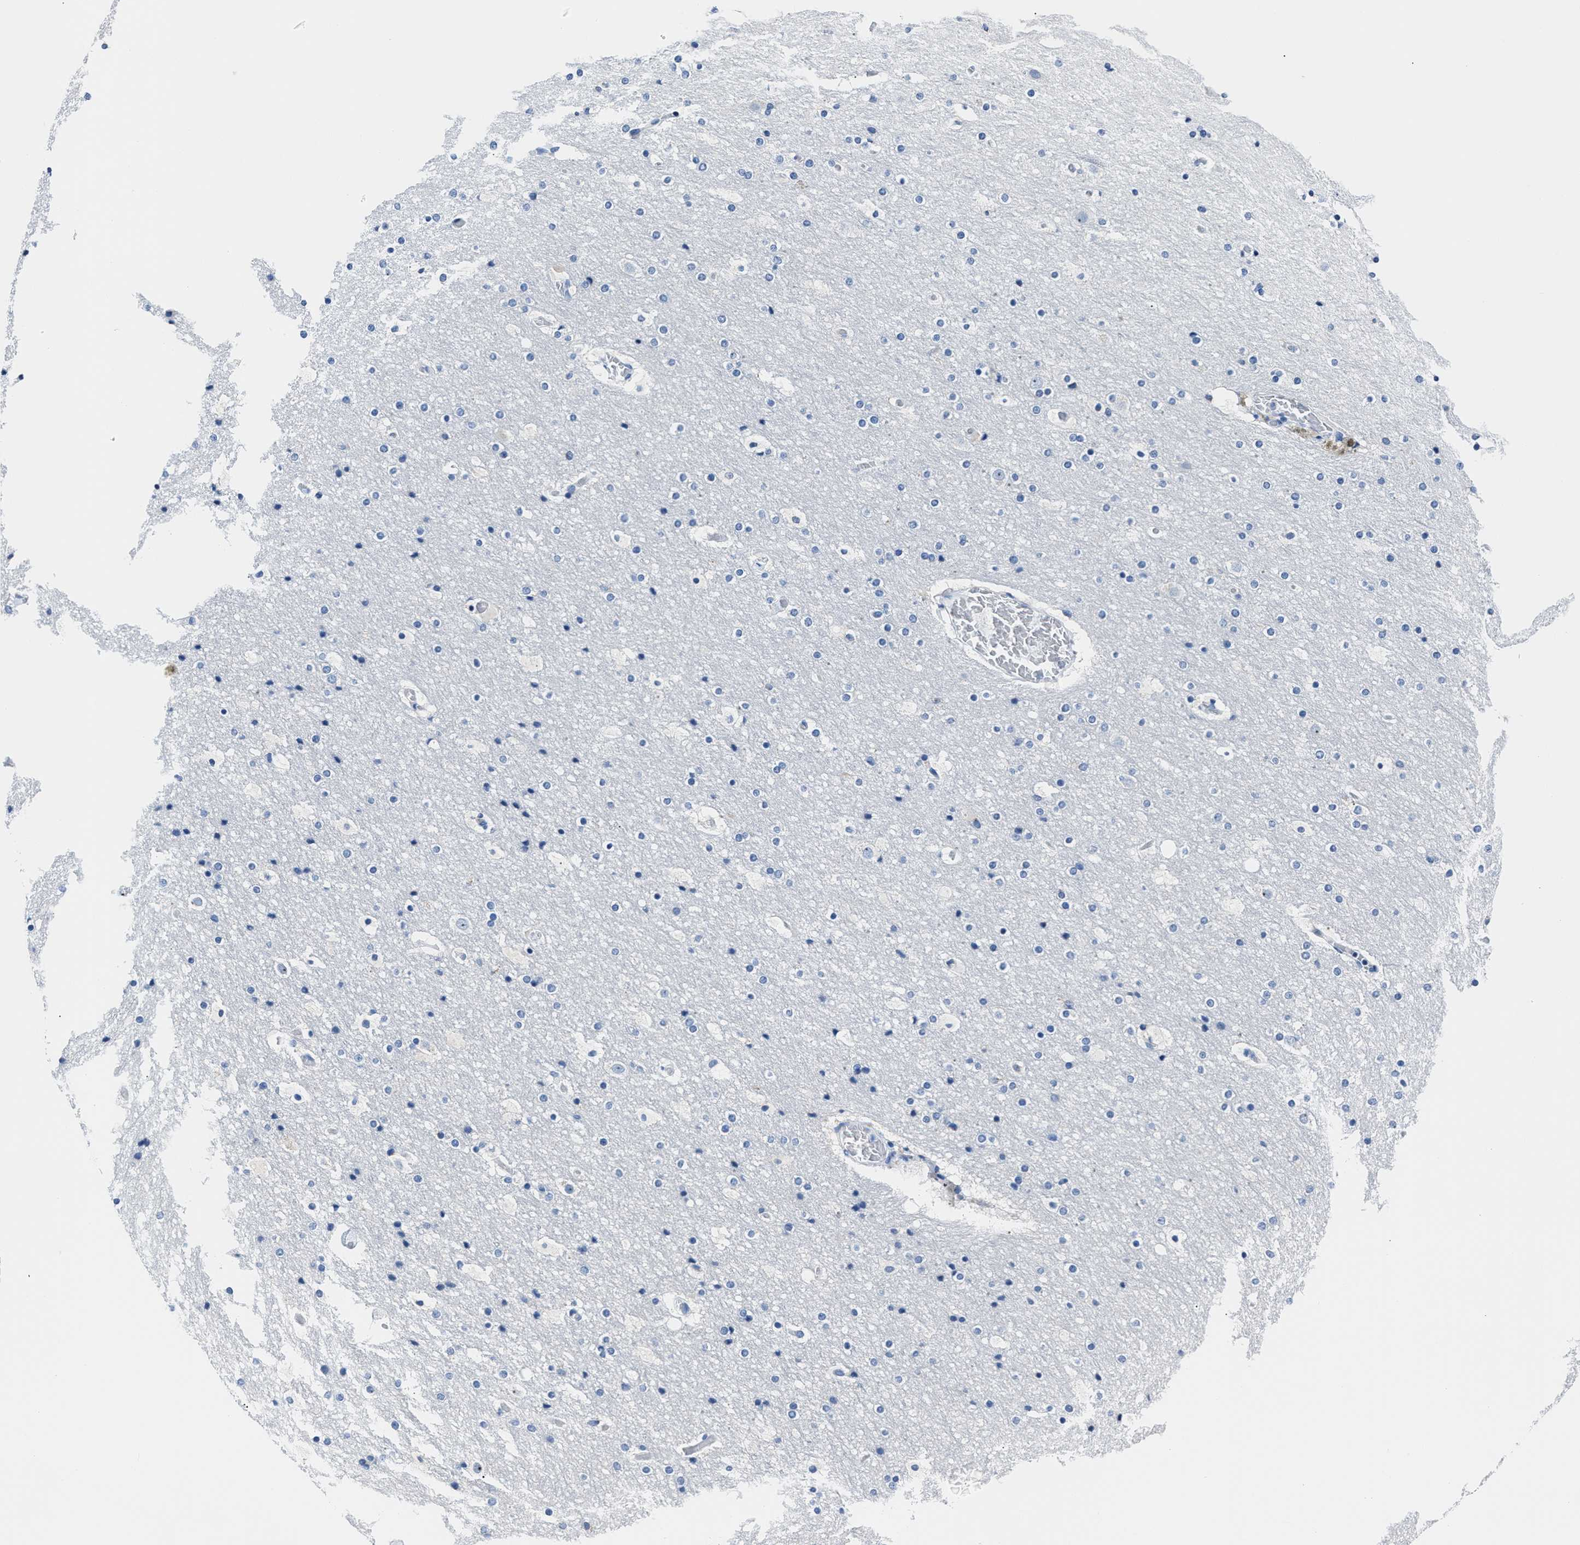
{"staining": {"intensity": "negative", "quantity": "none", "location": "none"}, "tissue": "cerebral cortex", "cell_type": "Endothelial cells", "image_type": "normal", "snomed": [{"axis": "morphology", "description": "Normal tissue, NOS"}, {"axis": "topography", "description": "Cerebral cortex"}], "caption": "IHC micrograph of benign human cerebral cortex stained for a protein (brown), which shows no positivity in endothelial cells. (DAB immunohistochemistry with hematoxylin counter stain).", "gene": "AMACR", "patient": {"sex": "male", "age": 57}}